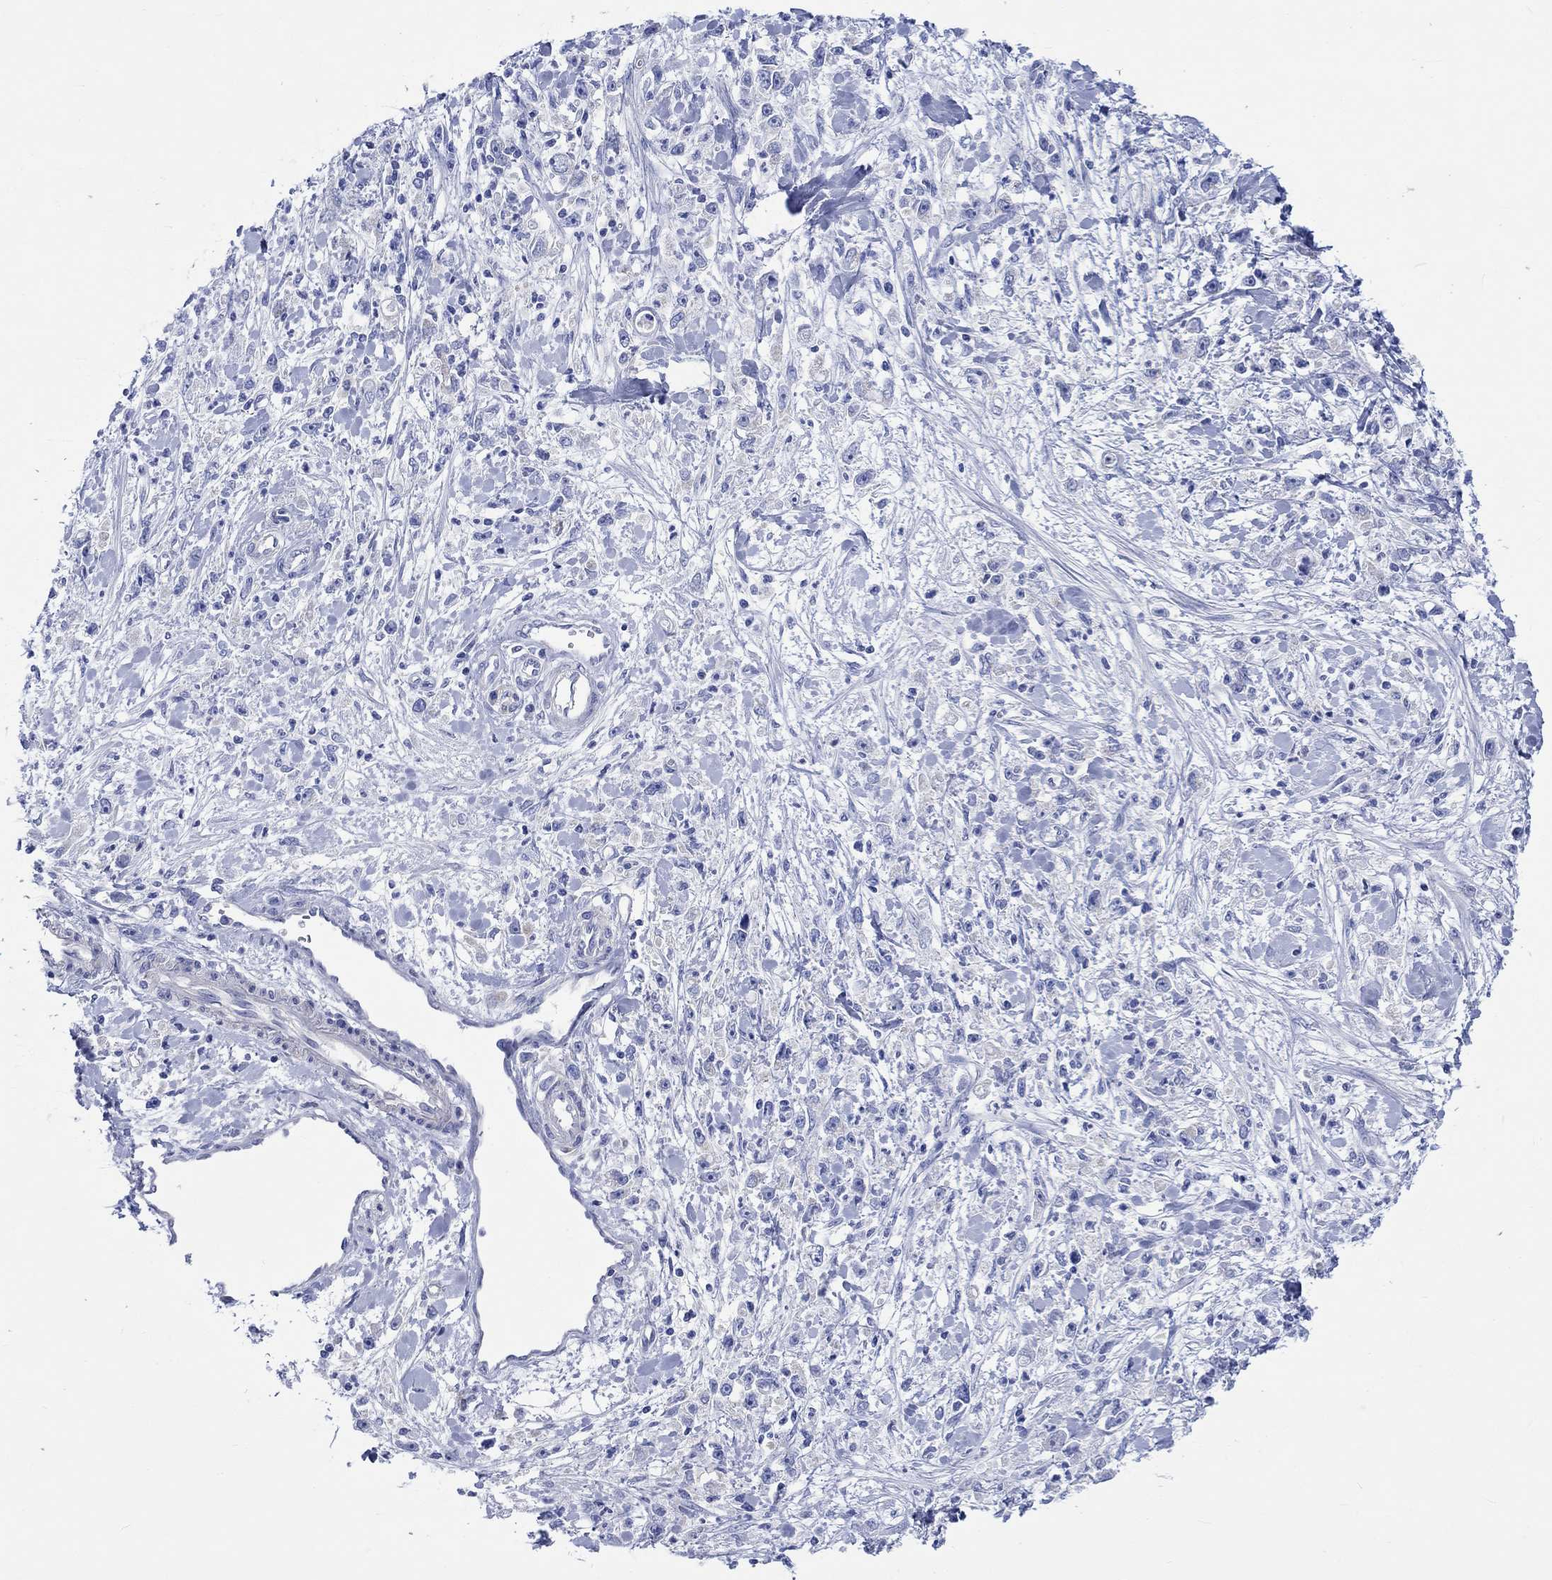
{"staining": {"intensity": "negative", "quantity": "none", "location": "none"}, "tissue": "stomach cancer", "cell_type": "Tumor cells", "image_type": "cancer", "snomed": [{"axis": "morphology", "description": "Adenocarcinoma, NOS"}, {"axis": "topography", "description": "Stomach"}], "caption": "Immunohistochemistry of stomach cancer (adenocarcinoma) shows no positivity in tumor cells.", "gene": "CPLX2", "patient": {"sex": "female", "age": 59}}